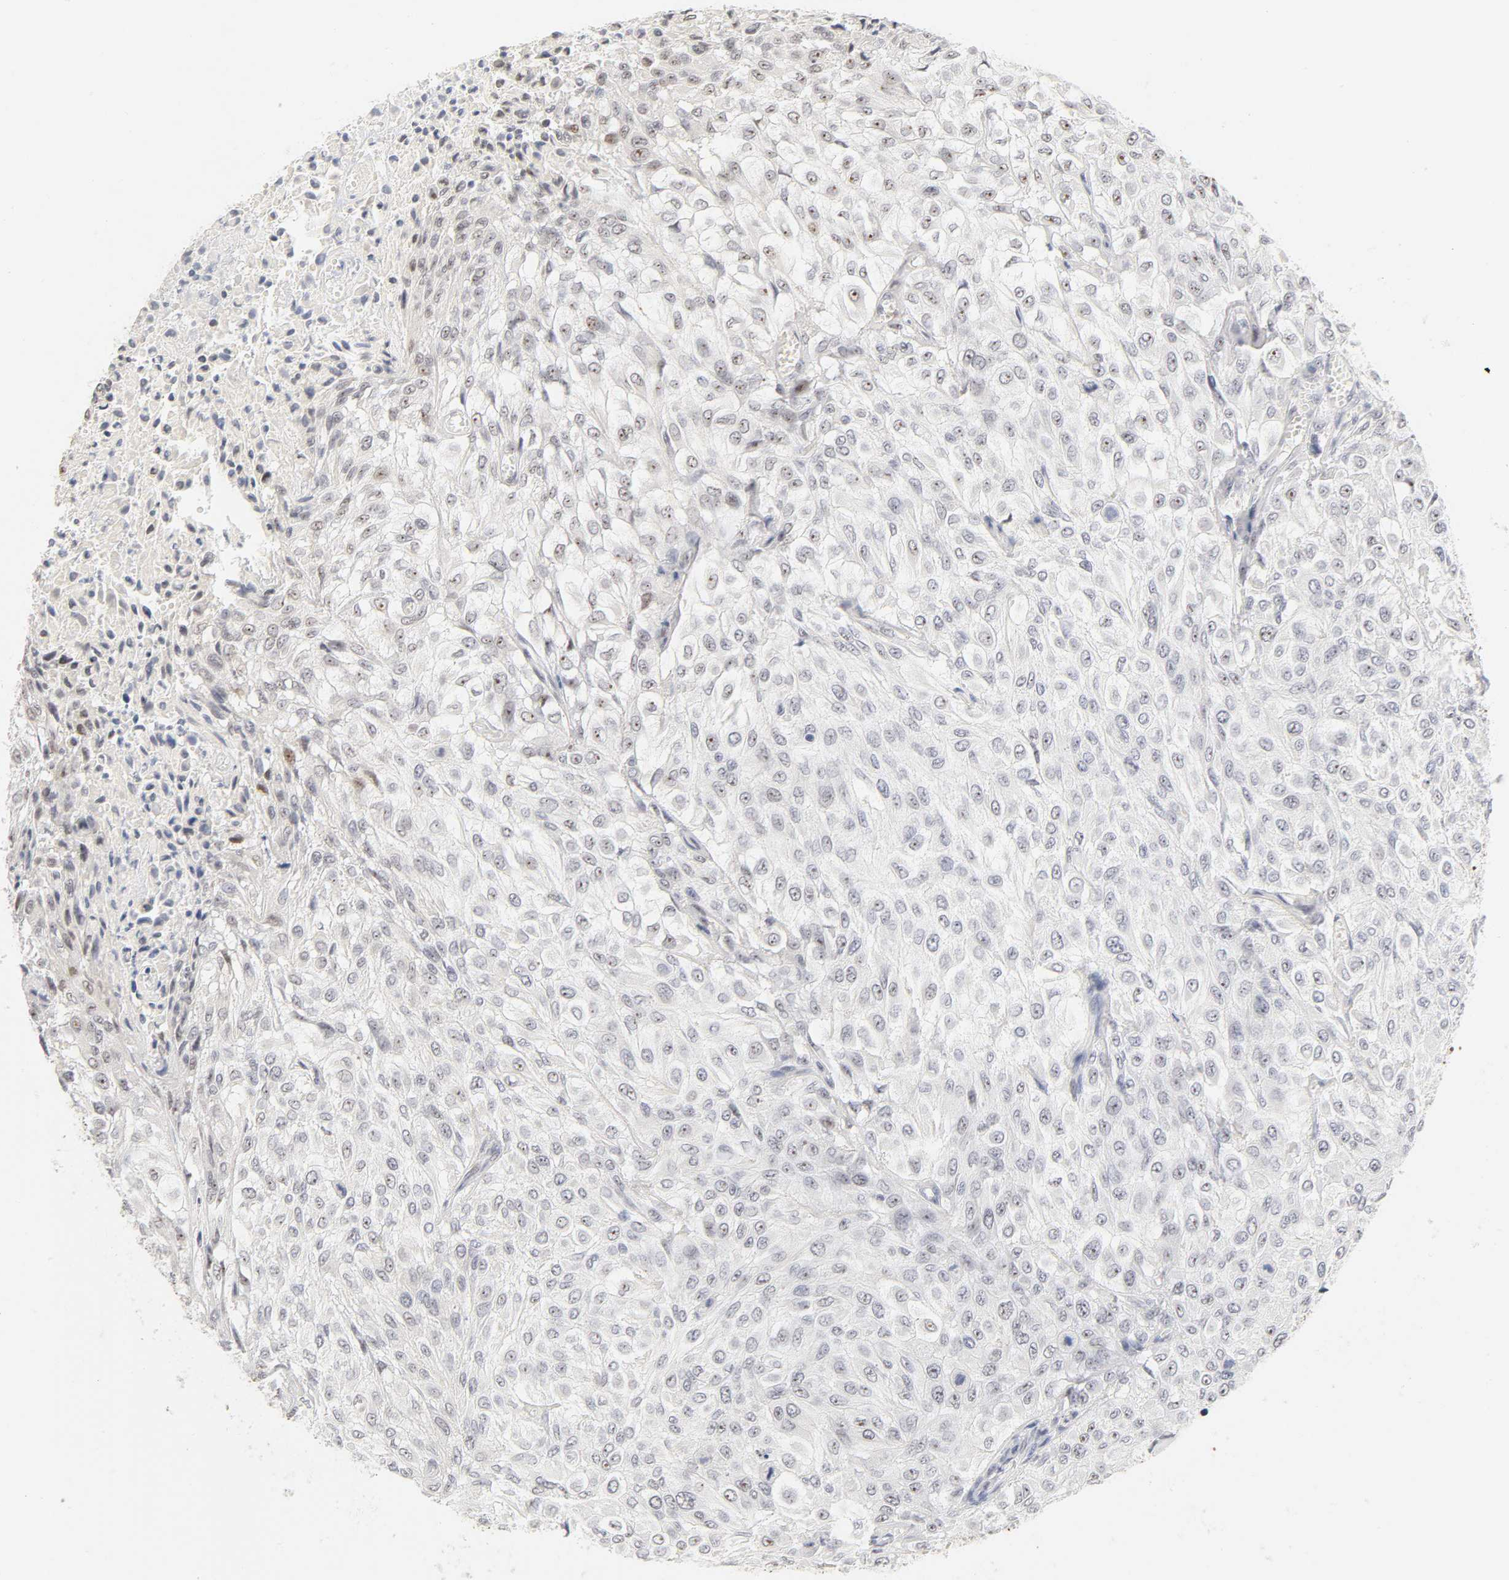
{"staining": {"intensity": "weak", "quantity": "<25%", "location": "nuclear"}, "tissue": "urothelial cancer", "cell_type": "Tumor cells", "image_type": "cancer", "snomed": [{"axis": "morphology", "description": "Urothelial carcinoma, High grade"}, {"axis": "topography", "description": "Urinary bladder"}], "caption": "The image demonstrates no significant positivity in tumor cells of urothelial cancer.", "gene": "MNAT1", "patient": {"sex": "male", "age": 57}}